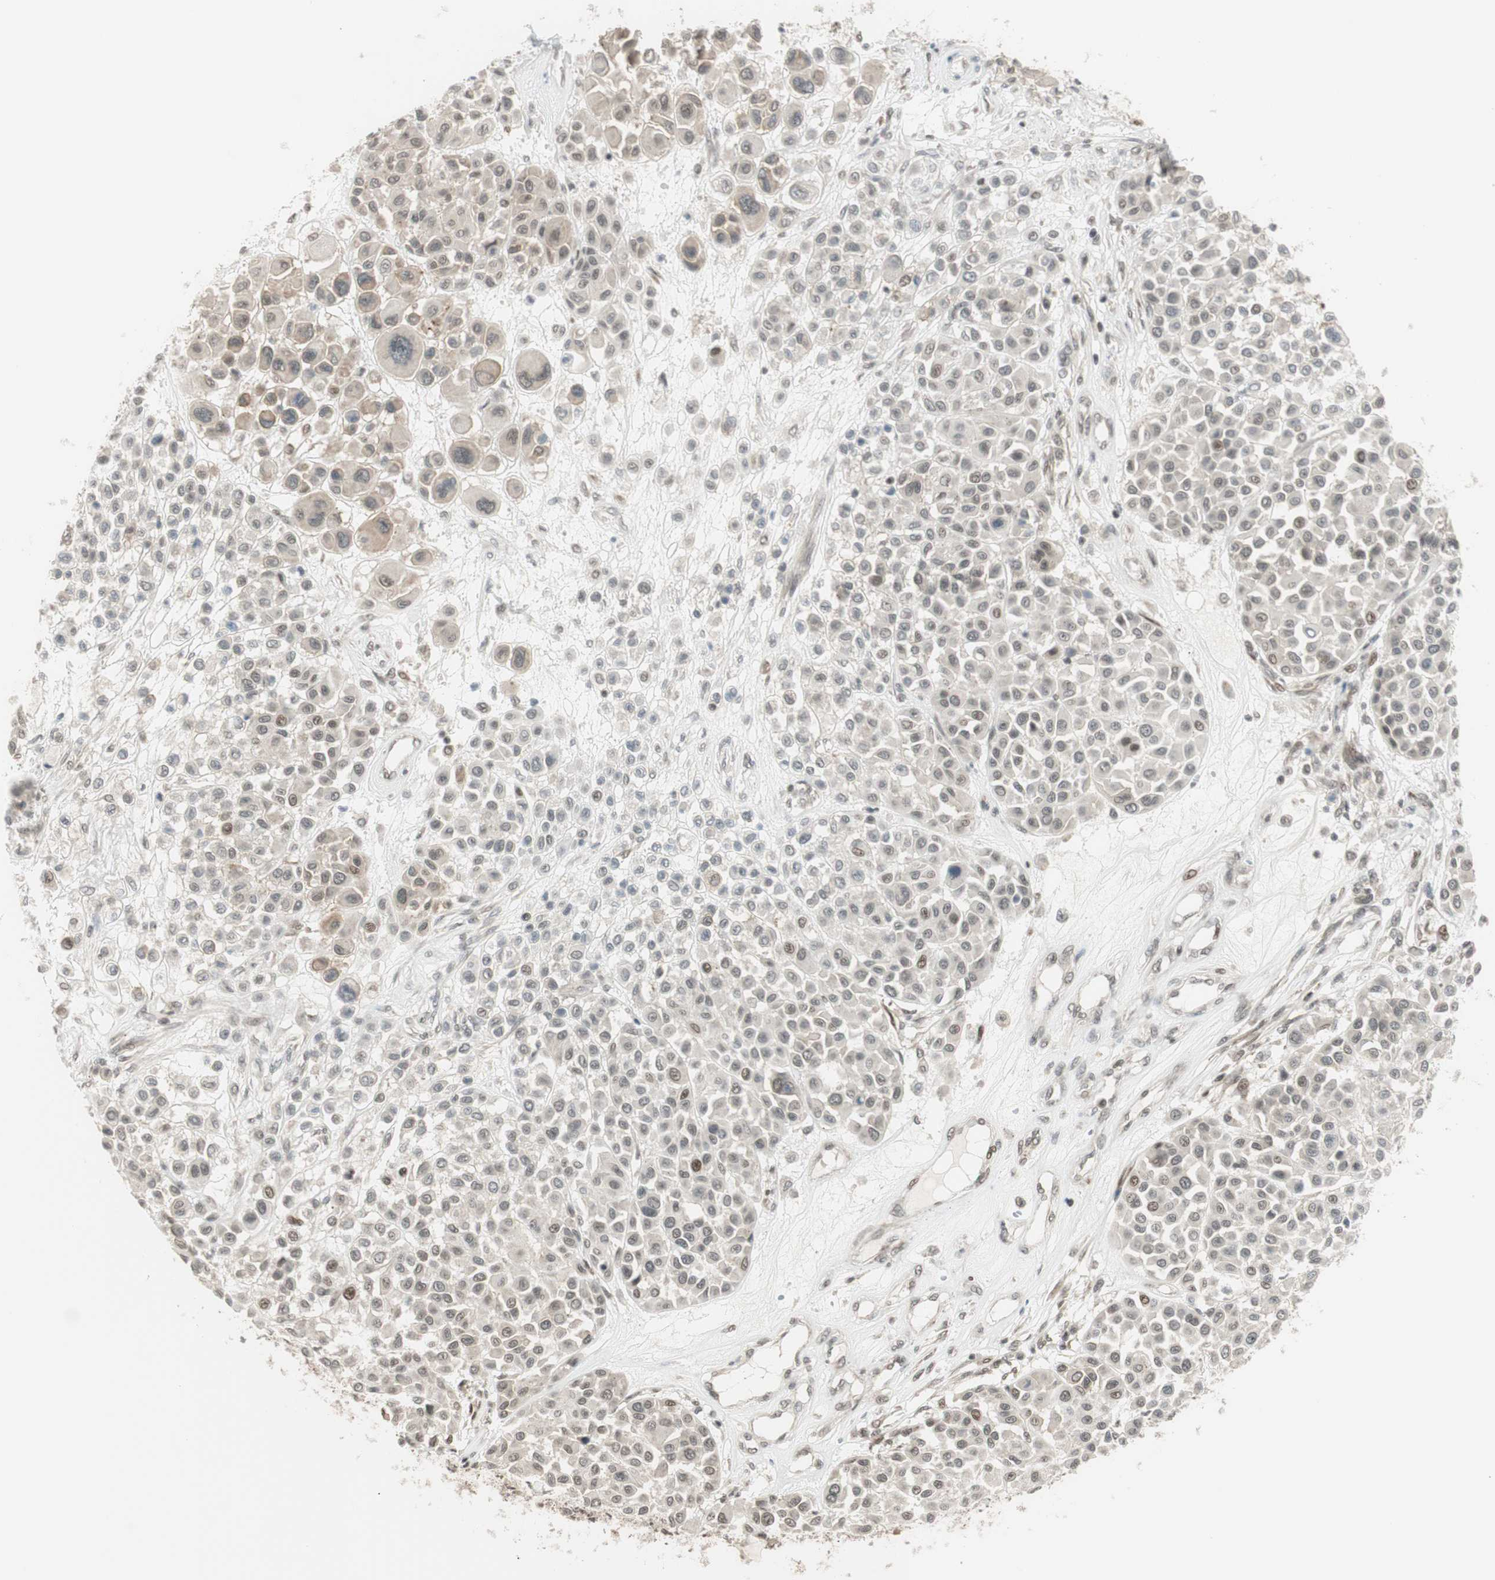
{"staining": {"intensity": "weak", "quantity": ">75%", "location": "cytoplasmic/membranous,nuclear"}, "tissue": "melanoma", "cell_type": "Tumor cells", "image_type": "cancer", "snomed": [{"axis": "morphology", "description": "Malignant melanoma, Metastatic site"}, {"axis": "topography", "description": "Soft tissue"}], "caption": "Immunohistochemical staining of melanoma shows low levels of weak cytoplasmic/membranous and nuclear staining in about >75% of tumor cells.", "gene": "BRMS1", "patient": {"sex": "male", "age": 41}}